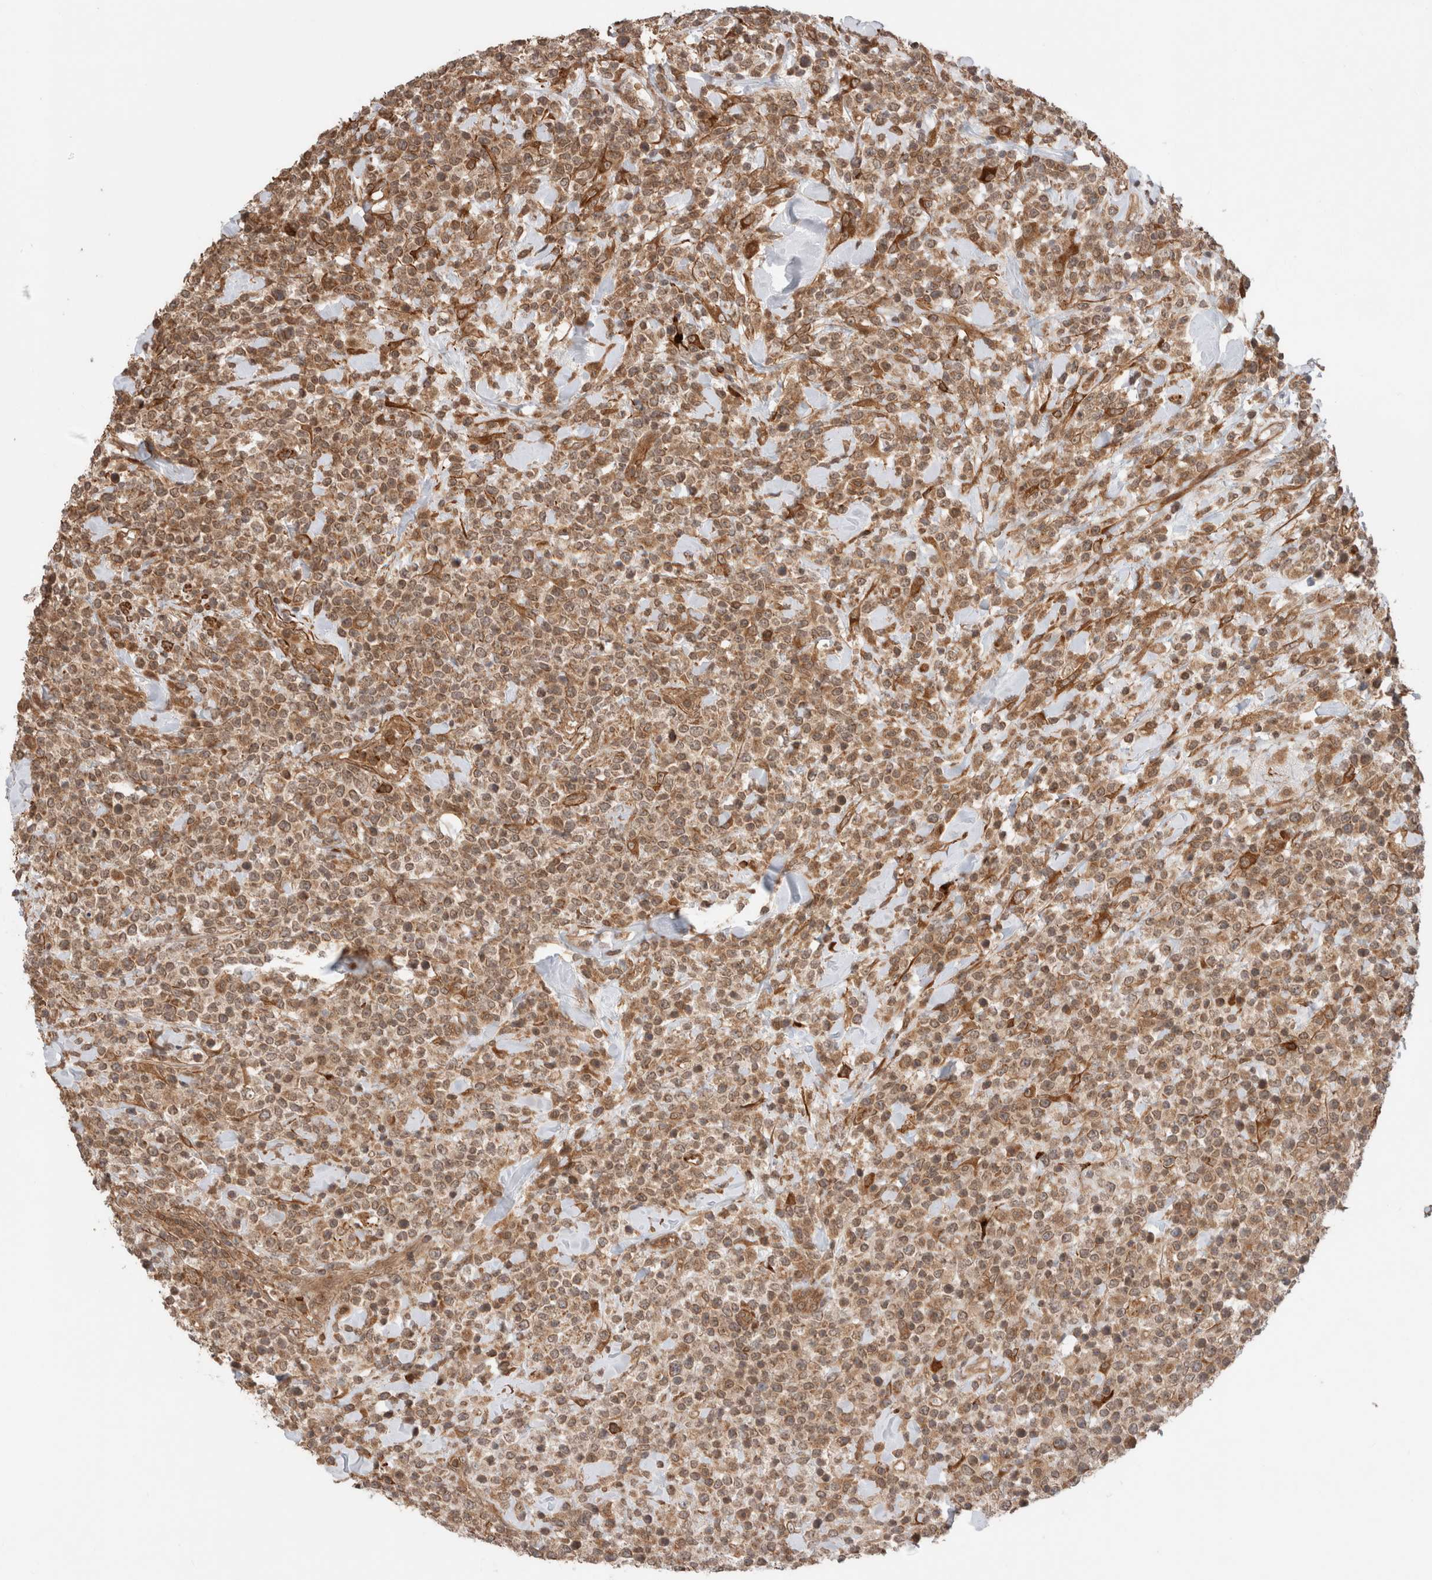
{"staining": {"intensity": "moderate", "quantity": ">75%", "location": "cytoplasmic/membranous"}, "tissue": "lymphoma", "cell_type": "Tumor cells", "image_type": "cancer", "snomed": [{"axis": "morphology", "description": "Malignant lymphoma, non-Hodgkin's type, High grade"}, {"axis": "topography", "description": "Colon"}], "caption": "A medium amount of moderate cytoplasmic/membranous positivity is identified in approximately >75% of tumor cells in lymphoma tissue.", "gene": "ZNF649", "patient": {"sex": "female", "age": 53}}